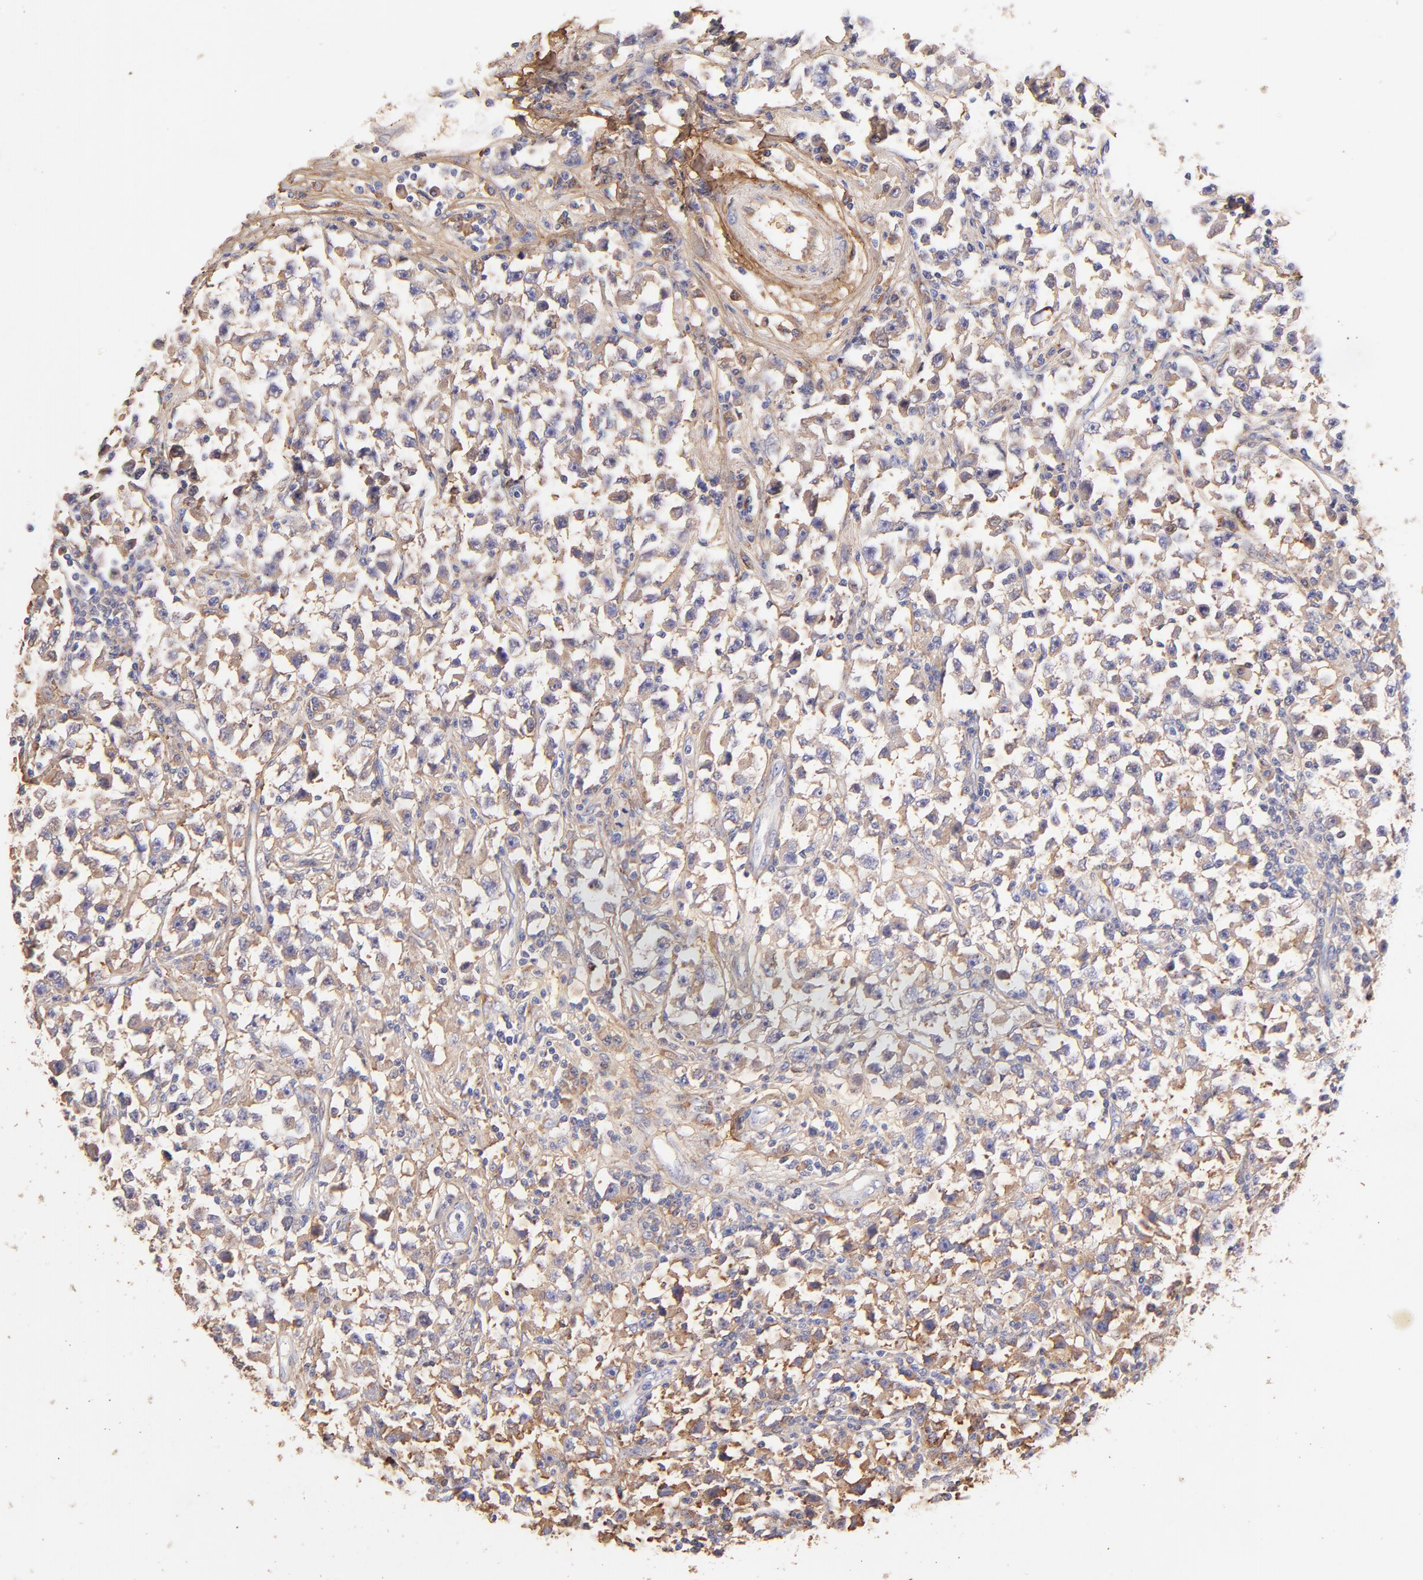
{"staining": {"intensity": "weak", "quantity": ">75%", "location": "cytoplasmic/membranous"}, "tissue": "testis cancer", "cell_type": "Tumor cells", "image_type": "cancer", "snomed": [{"axis": "morphology", "description": "Seminoma, NOS"}, {"axis": "topography", "description": "Testis"}], "caption": "Testis cancer (seminoma) stained with DAB (3,3'-diaminobenzidine) immunohistochemistry reveals low levels of weak cytoplasmic/membranous positivity in approximately >75% of tumor cells. (DAB IHC with brightfield microscopy, high magnification).", "gene": "BGN", "patient": {"sex": "male", "age": 33}}